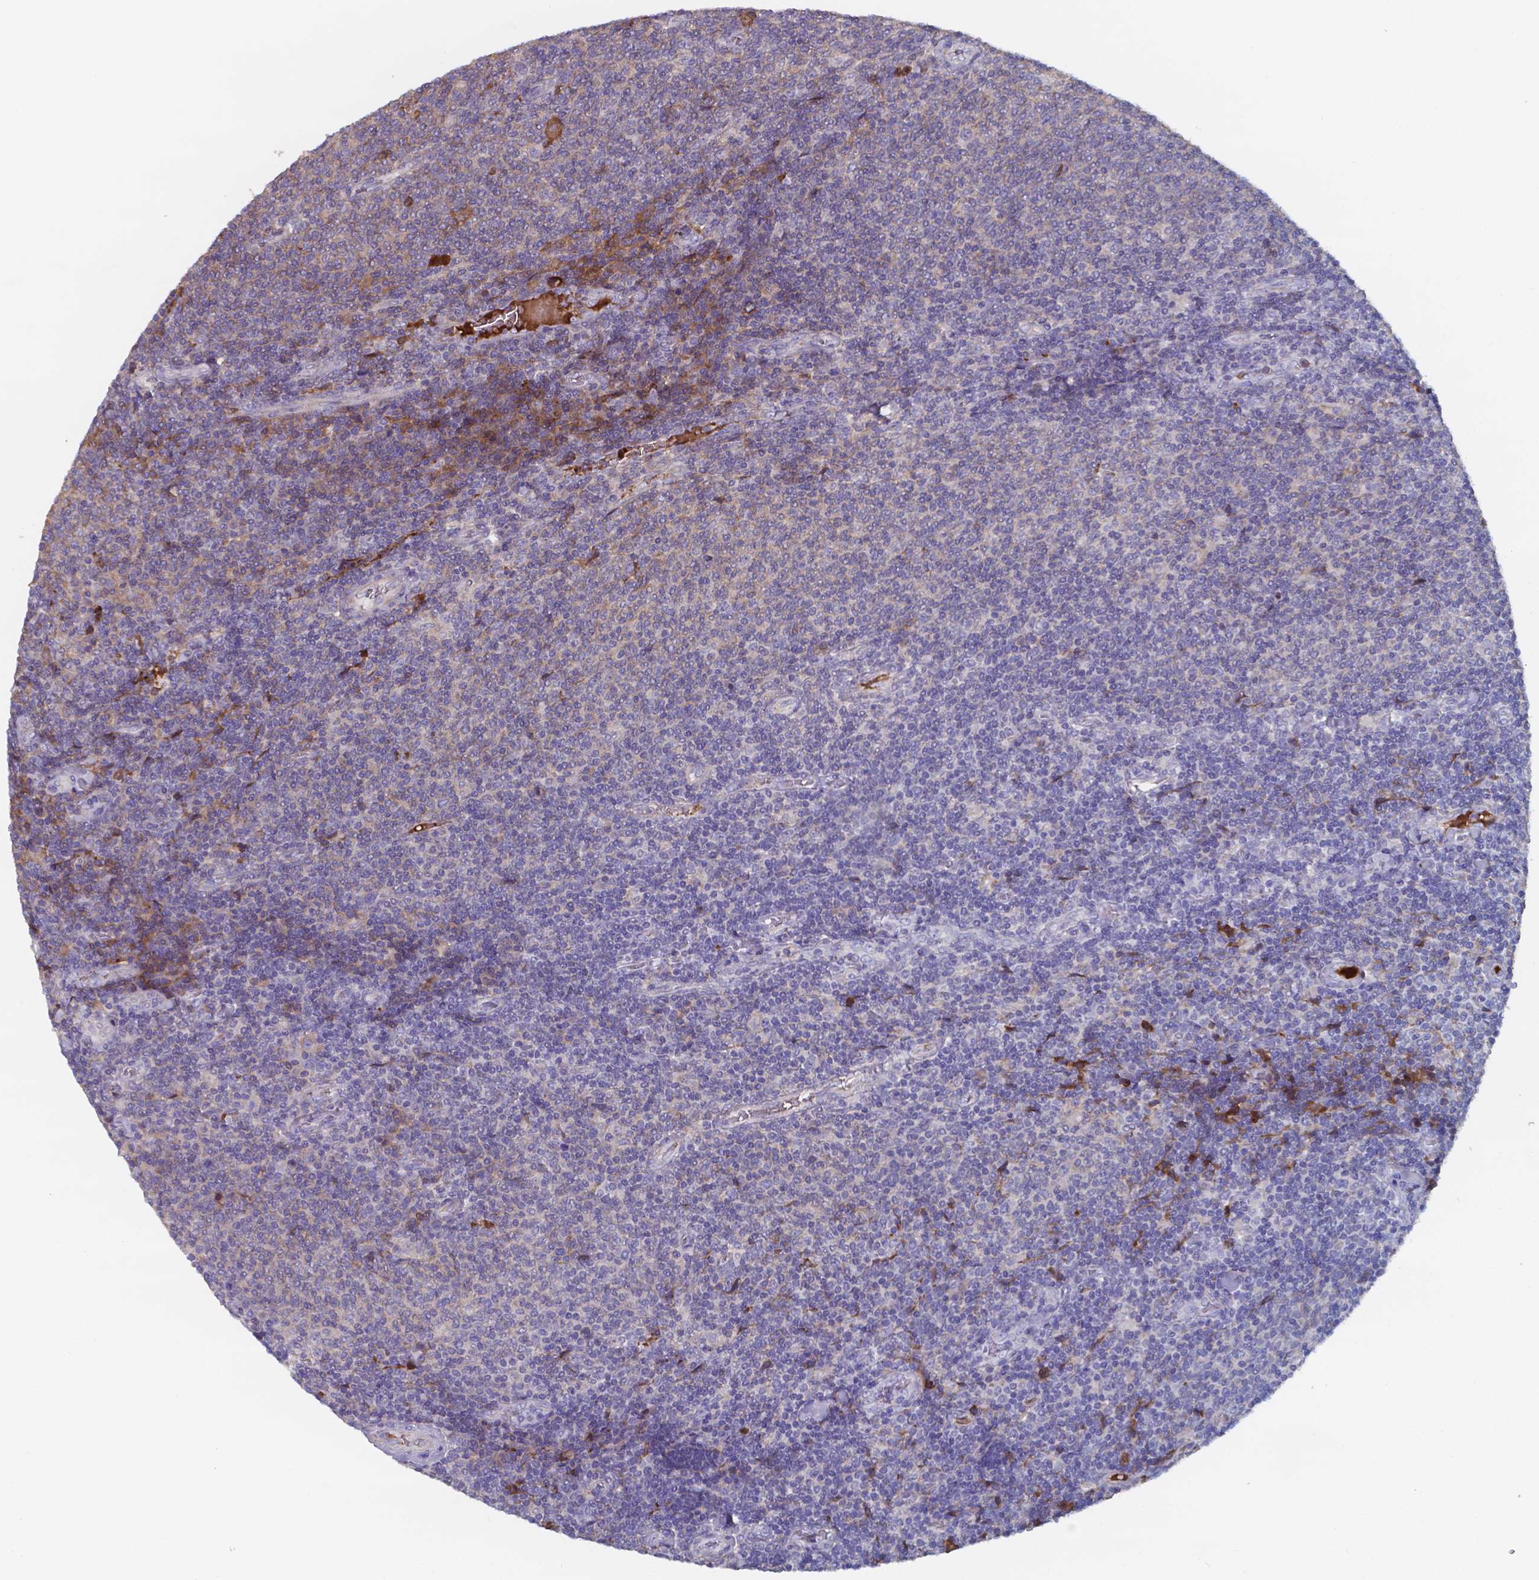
{"staining": {"intensity": "moderate", "quantity": "<25%", "location": "cytoplasmic/membranous"}, "tissue": "lymphoma", "cell_type": "Tumor cells", "image_type": "cancer", "snomed": [{"axis": "morphology", "description": "Malignant lymphoma, non-Hodgkin's type, Low grade"}, {"axis": "topography", "description": "Lymph node"}], "caption": "Protein staining shows moderate cytoplasmic/membranous positivity in about <25% of tumor cells in malignant lymphoma, non-Hodgkin's type (low-grade).", "gene": "BTBD17", "patient": {"sex": "male", "age": 52}}